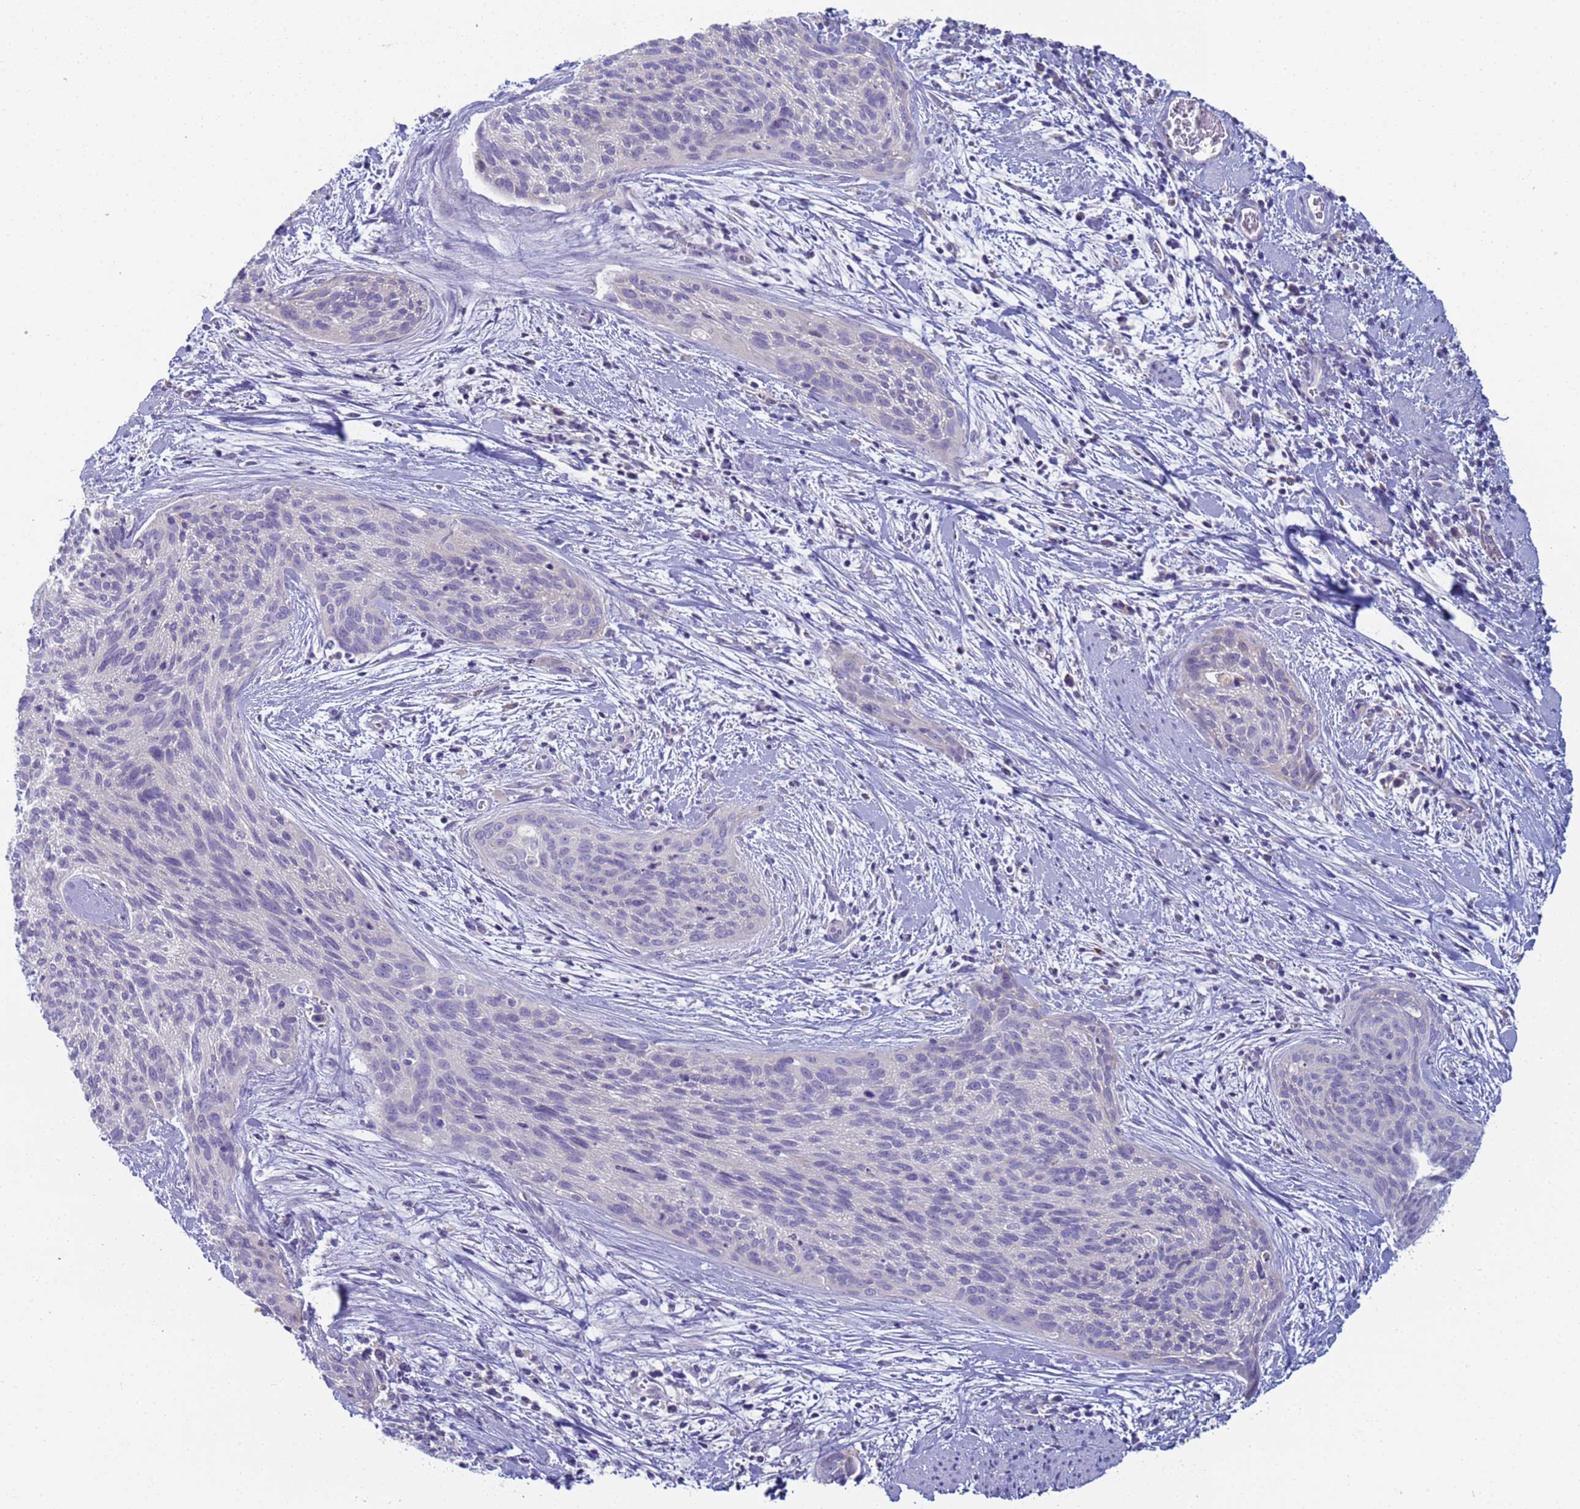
{"staining": {"intensity": "negative", "quantity": "none", "location": "none"}, "tissue": "cervical cancer", "cell_type": "Tumor cells", "image_type": "cancer", "snomed": [{"axis": "morphology", "description": "Squamous cell carcinoma, NOS"}, {"axis": "topography", "description": "Cervix"}], "caption": "Squamous cell carcinoma (cervical) stained for a protein using immunohistochemistry shows no staining tumor cells.", "gene": "CR1", "patient": {"sex": "female", "age": 55}}